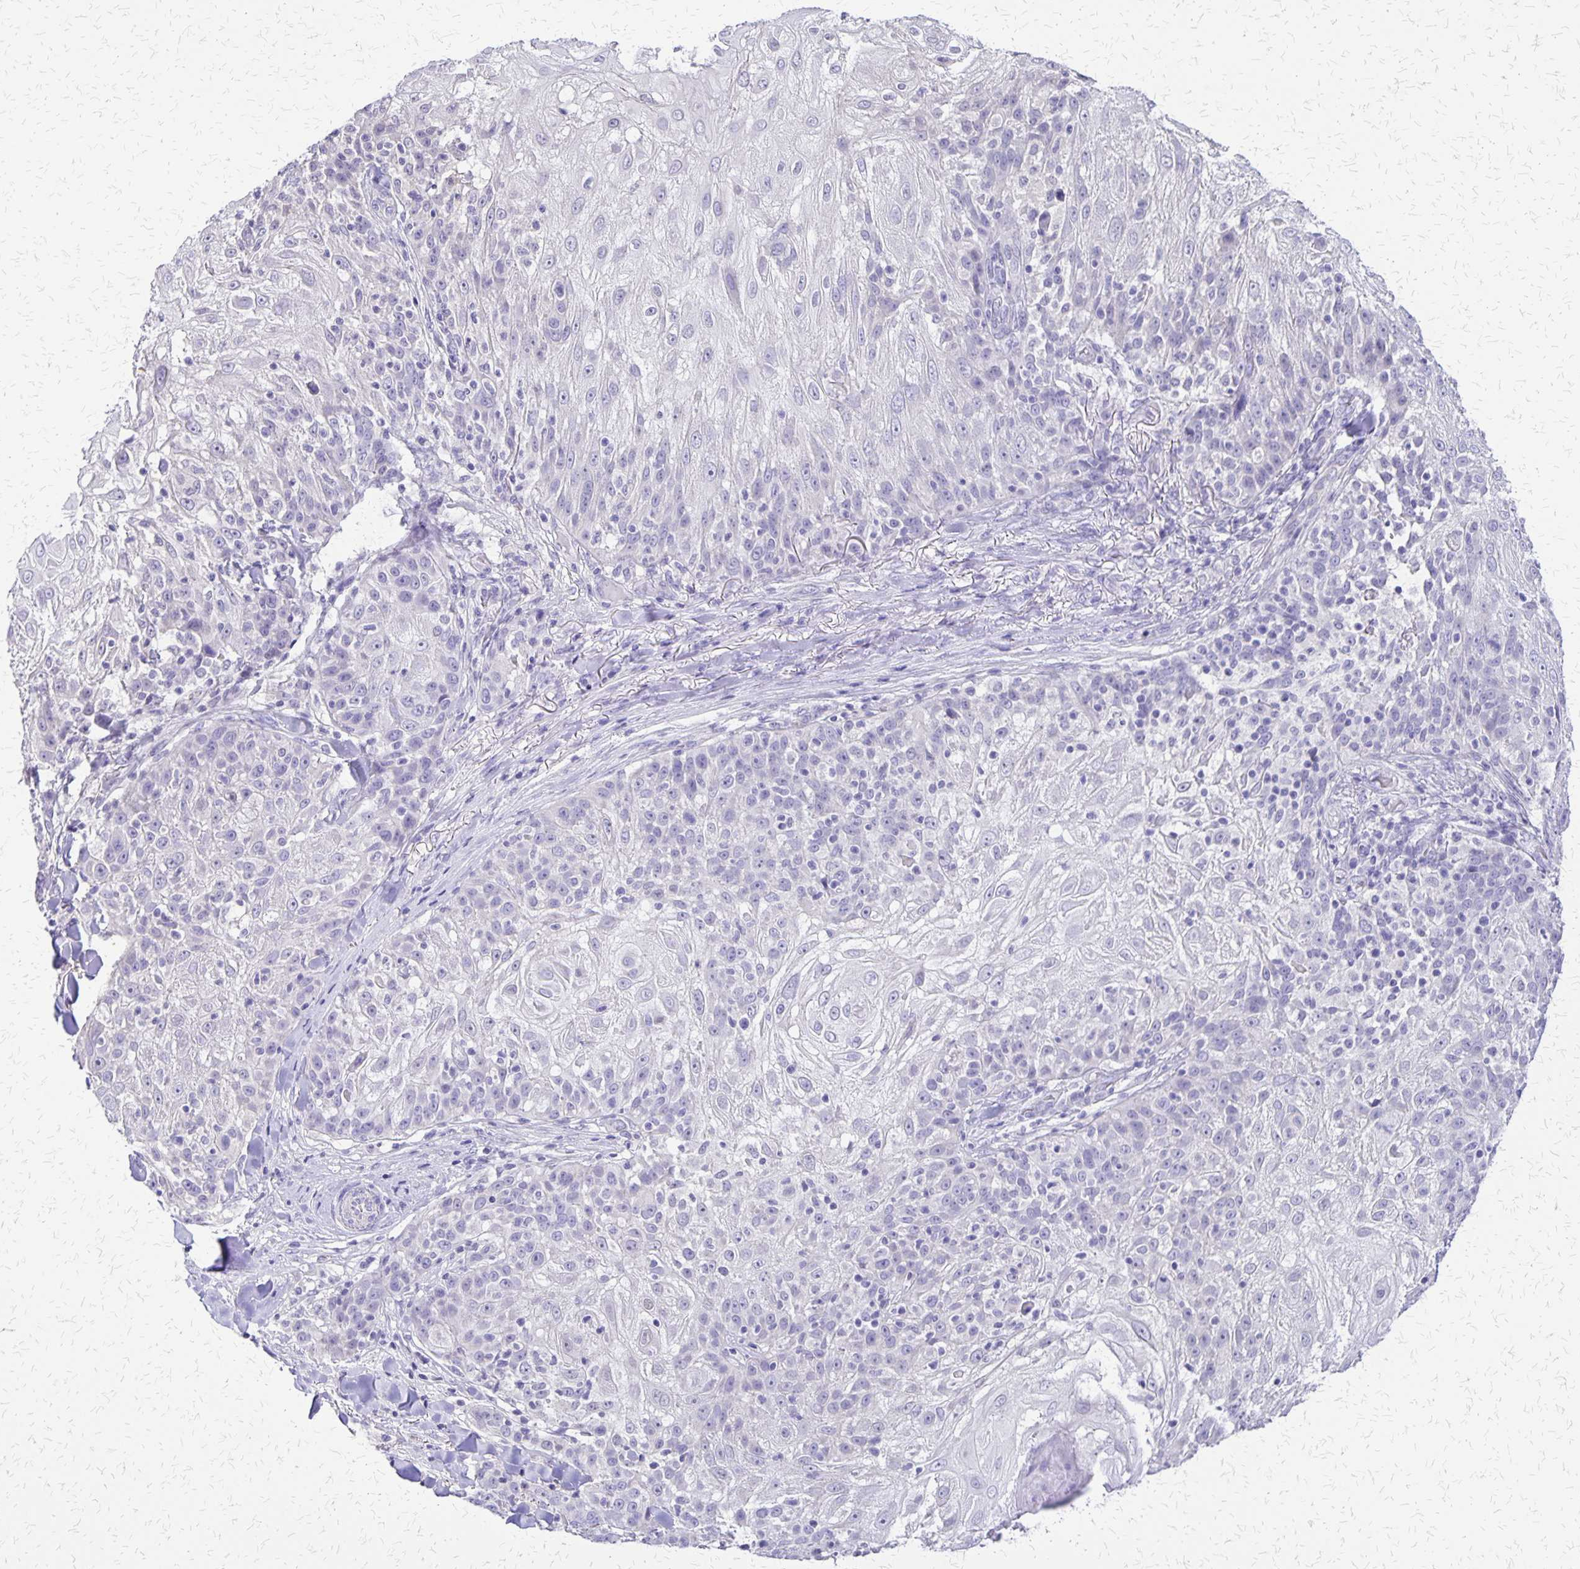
{"staining": {"intensity": "negative", "quantity": "none", "location": "none"}, "tissue": "skin cancer", "cell_type": "Tumor cells", "image_type": "cancer", "snomed": [{"axis": "morphology", "description": "Normal tissue, NOS"}, {"axis": "morphology", "description": "Squamous cell carcinoma, NOS"}, {"axis": "topography", "description": "Skin"}], "caption": "Protein analysis of skin cancer displays no significant expression in tumor cells.", "gene": "SI", "patient": {"sex": "female", "age": 83}}